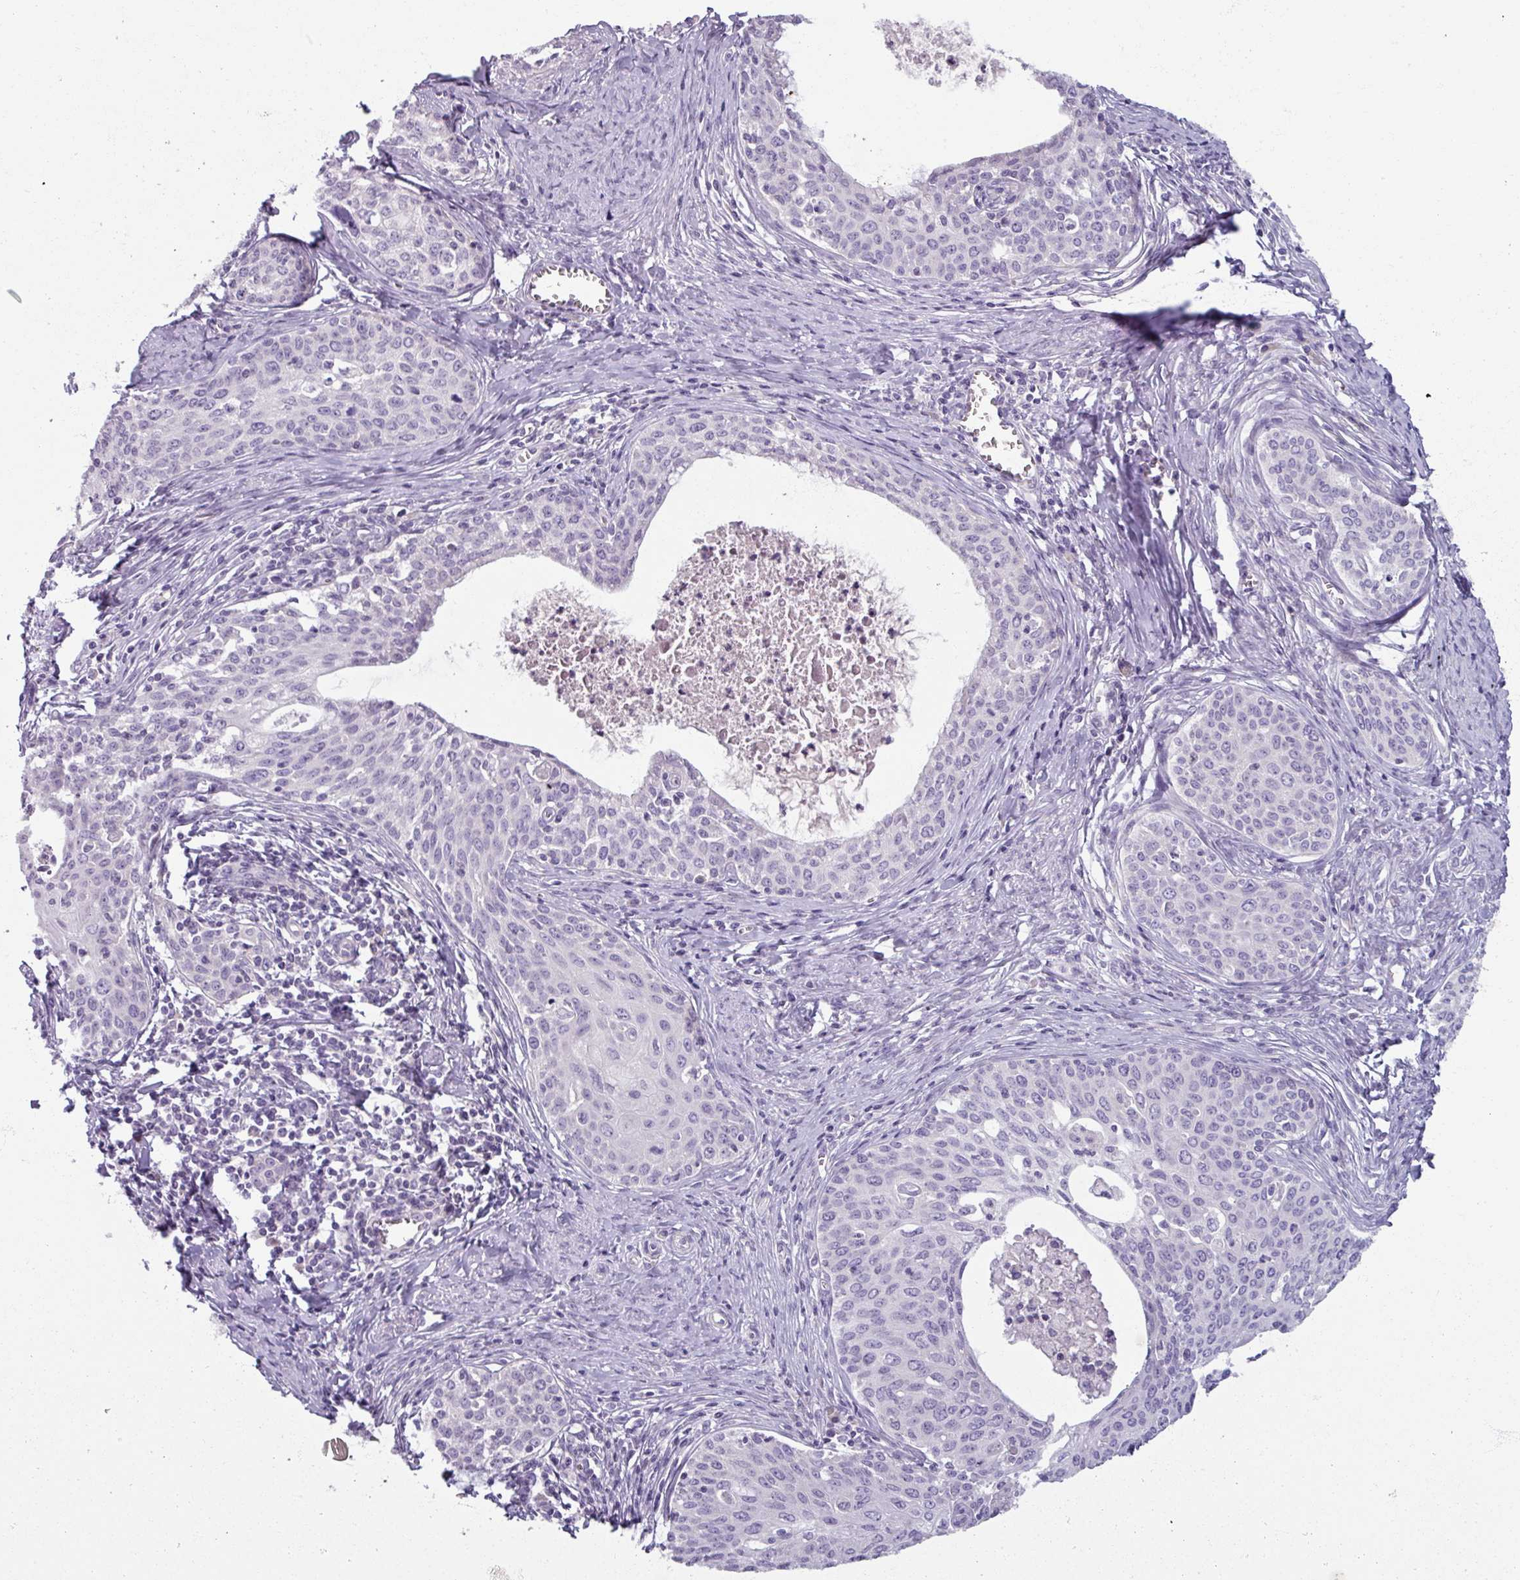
{"staining": {"intensity": "negative", "quantity": "none", "location": "none"}, "tissue": "cervical cancer", "cell_type": "Tumor cells", "image_type": "cancer", "snomed": [{"axis": "morphology", "description": "Squamous cell carcinoma, NOS"}, {"axis": "morphology", "description": "Adenocarcinoma, NOS"}, {"axis": "topography", "description": "Cervix"}], "caption": "This is an immunohistochemistry (IHC) photomicrograph of cervical cancer. There is no positivity in tumor cells.", "gene": "SMIM11", "patient": {"sex": "female", "age": 52}}